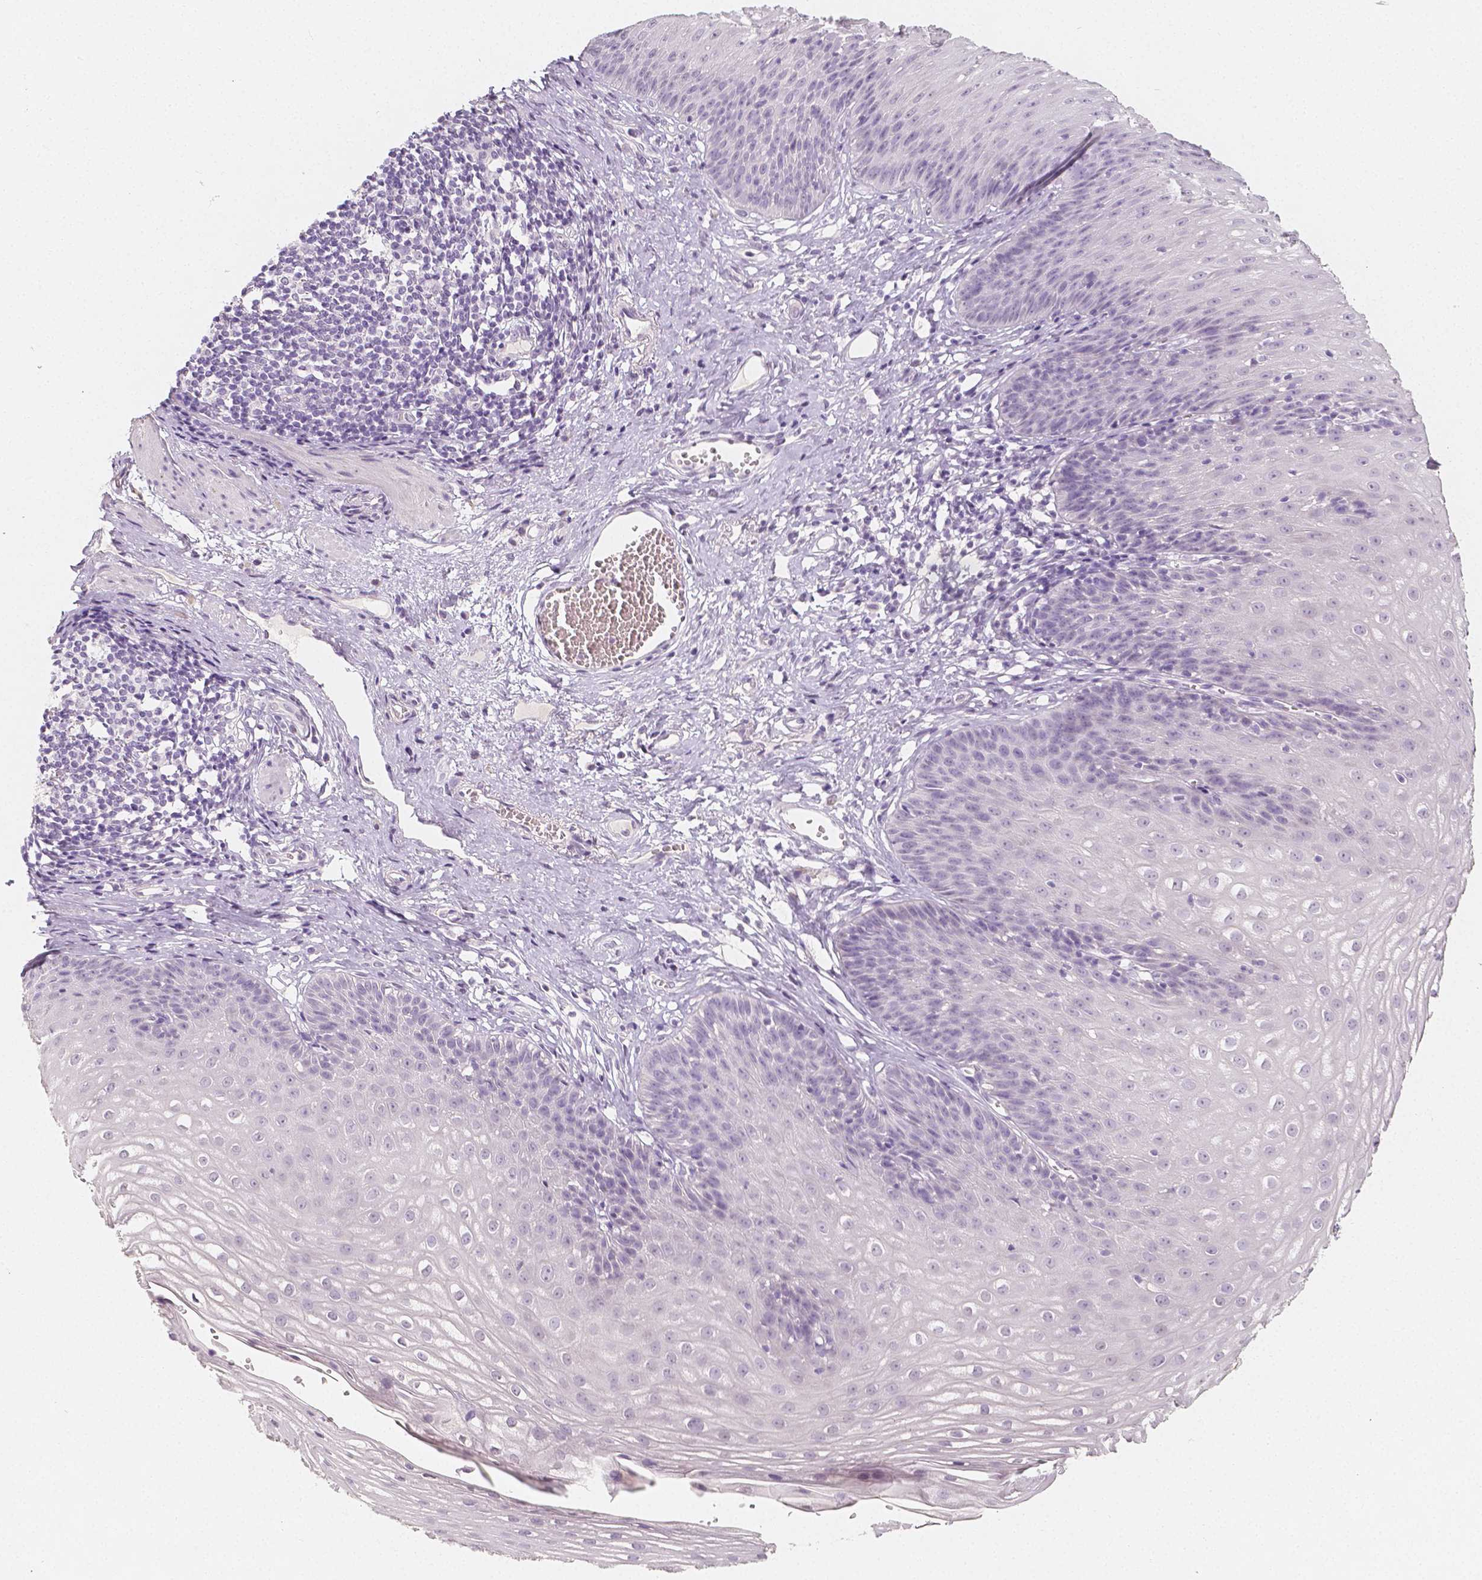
{"staining": {"intensity": "negative", "quantity": "none", "location": "none"}, "tissue": "esophagus", "cell_type": "Squamous epithelial cells", "image_type": "normal", "snomed": [{"axis": "morphology", "description": "Normal tissue, NOS"}, {"axis": "topography", "description": "Esophagus"}], "caption": "A high-resolution micrograph shows immunohistochemistry (IHC) staining of benign esophagus, which reveals no significant staining in squamous epithelial cells.", "gene": "HNF1B", "patient": {"sex": "male", "age": 72}}